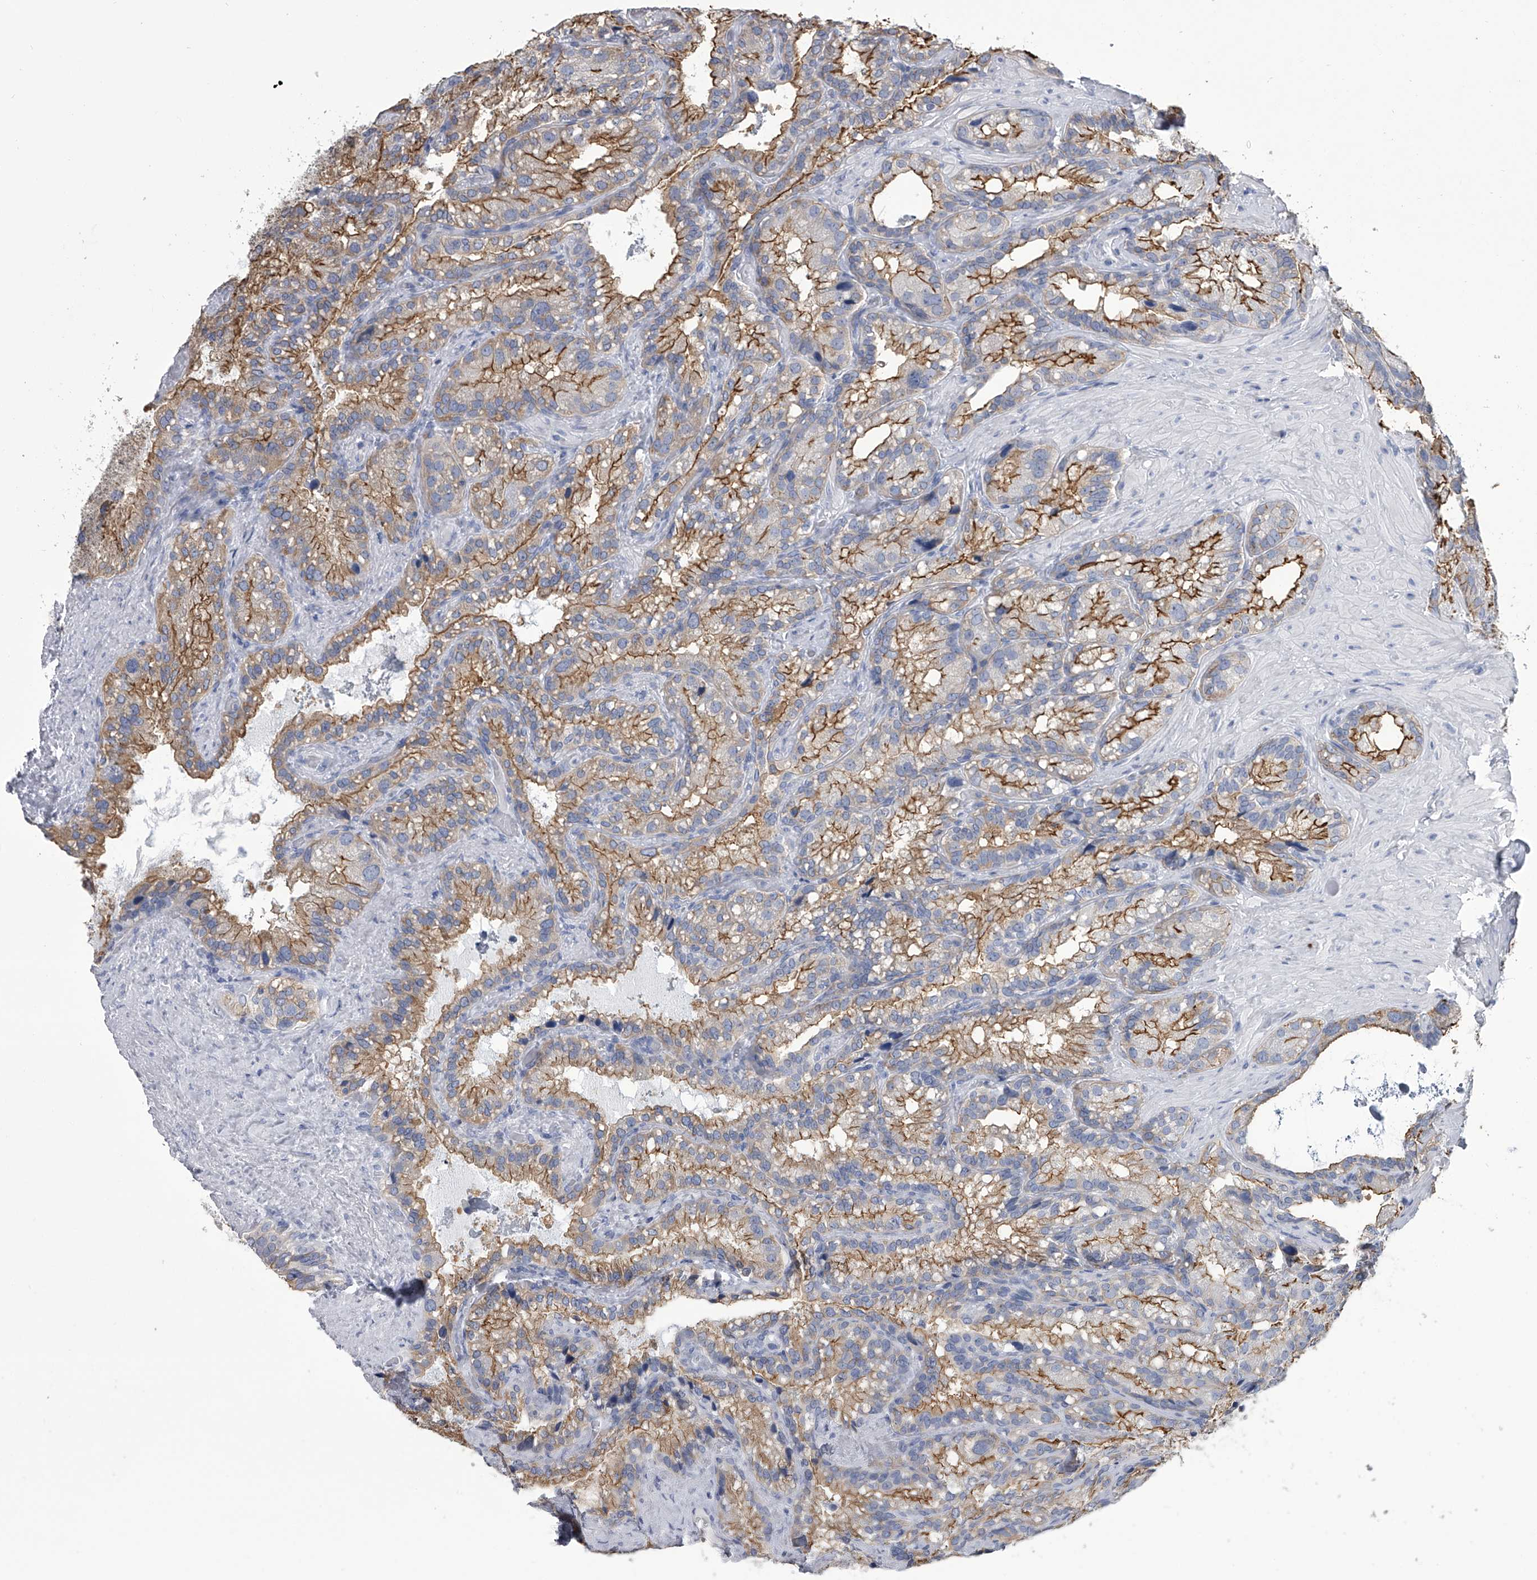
{"staining": {"intensity": "moderate", "quantity": "25%-75%", "location": "cytoplasmic/membranous"}, "tissue": "seminal vesicle", "cell_type": "Glandular cells", "image_type": "normal", "snomed": [{"axis": "morphology", "description": "Normal tissue, NOS"}, {"axis": "topography", "description": "Prostate"}, {"axis": "topography", "description": "Seminal veicle"}], "caption": "About 25%-75% of glandular cells in benign human seminal vesicle reveal moderate cytoplasmic/membranous protein expression as visualized by brown immunohistochemical staining.", "gene": "TASP1", "patient": {"sex": "male", "age": 68}}